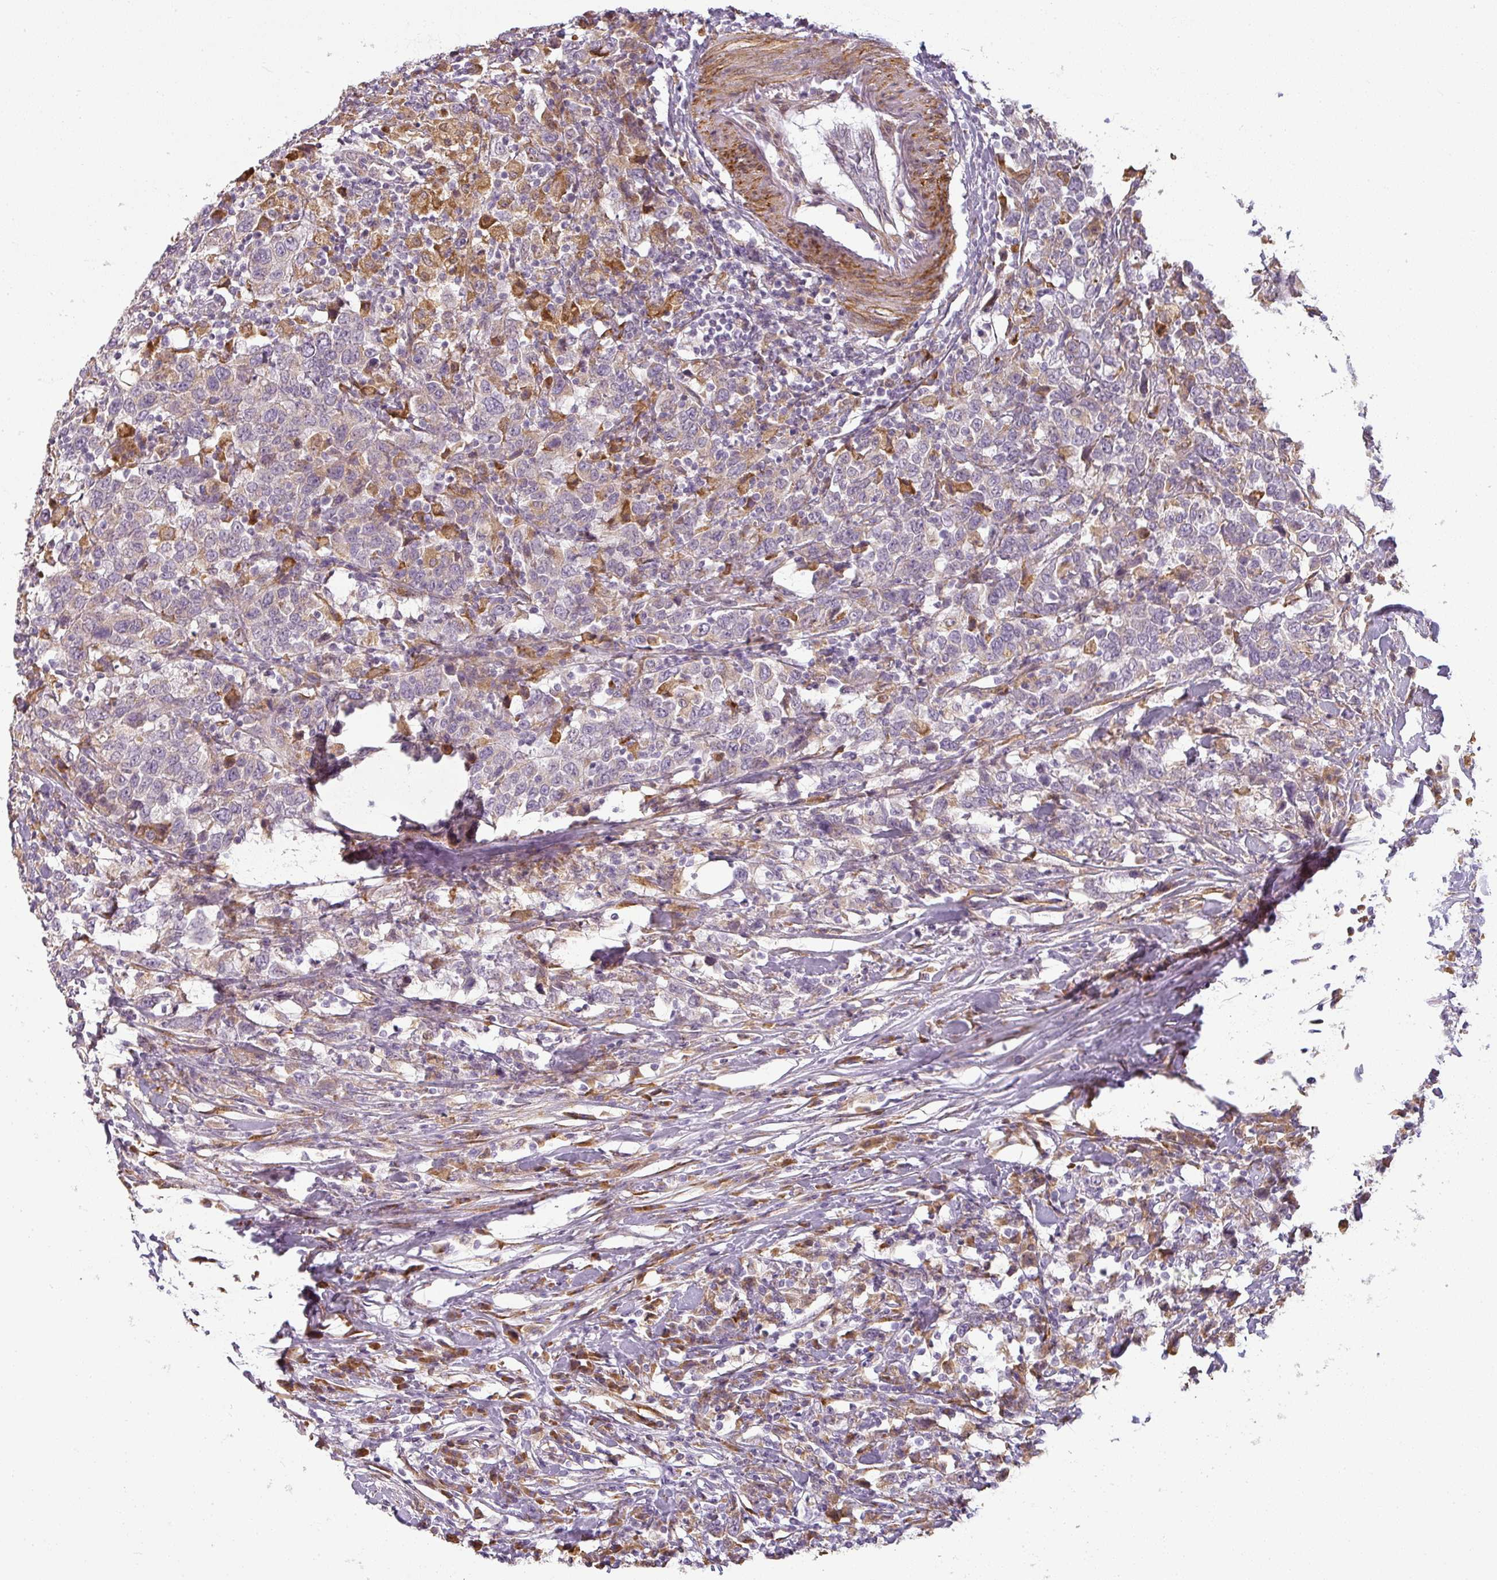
{"staining": {"intensity": "moderate", "quantity": "<25%", "location": "cytoplasmic/membranous"}, "tissue": "urothelial cancer", "cell_type": "Tumor cells", "image_type": "cancer", "snomed": [{"axis": "morphology", "description": "Urothelial carcinoma, High grade"}, {"axis": "topography", "description": "Urinary bladder"}], "caption": "Protein staining of high-grade urothelial carcinoma tissue exhibits moderate cytoplasmic/membranous positivity in about <25% of tumor cells.", "gene": "CCDC144A", "patient": {"sex": "male", "age": 61}}